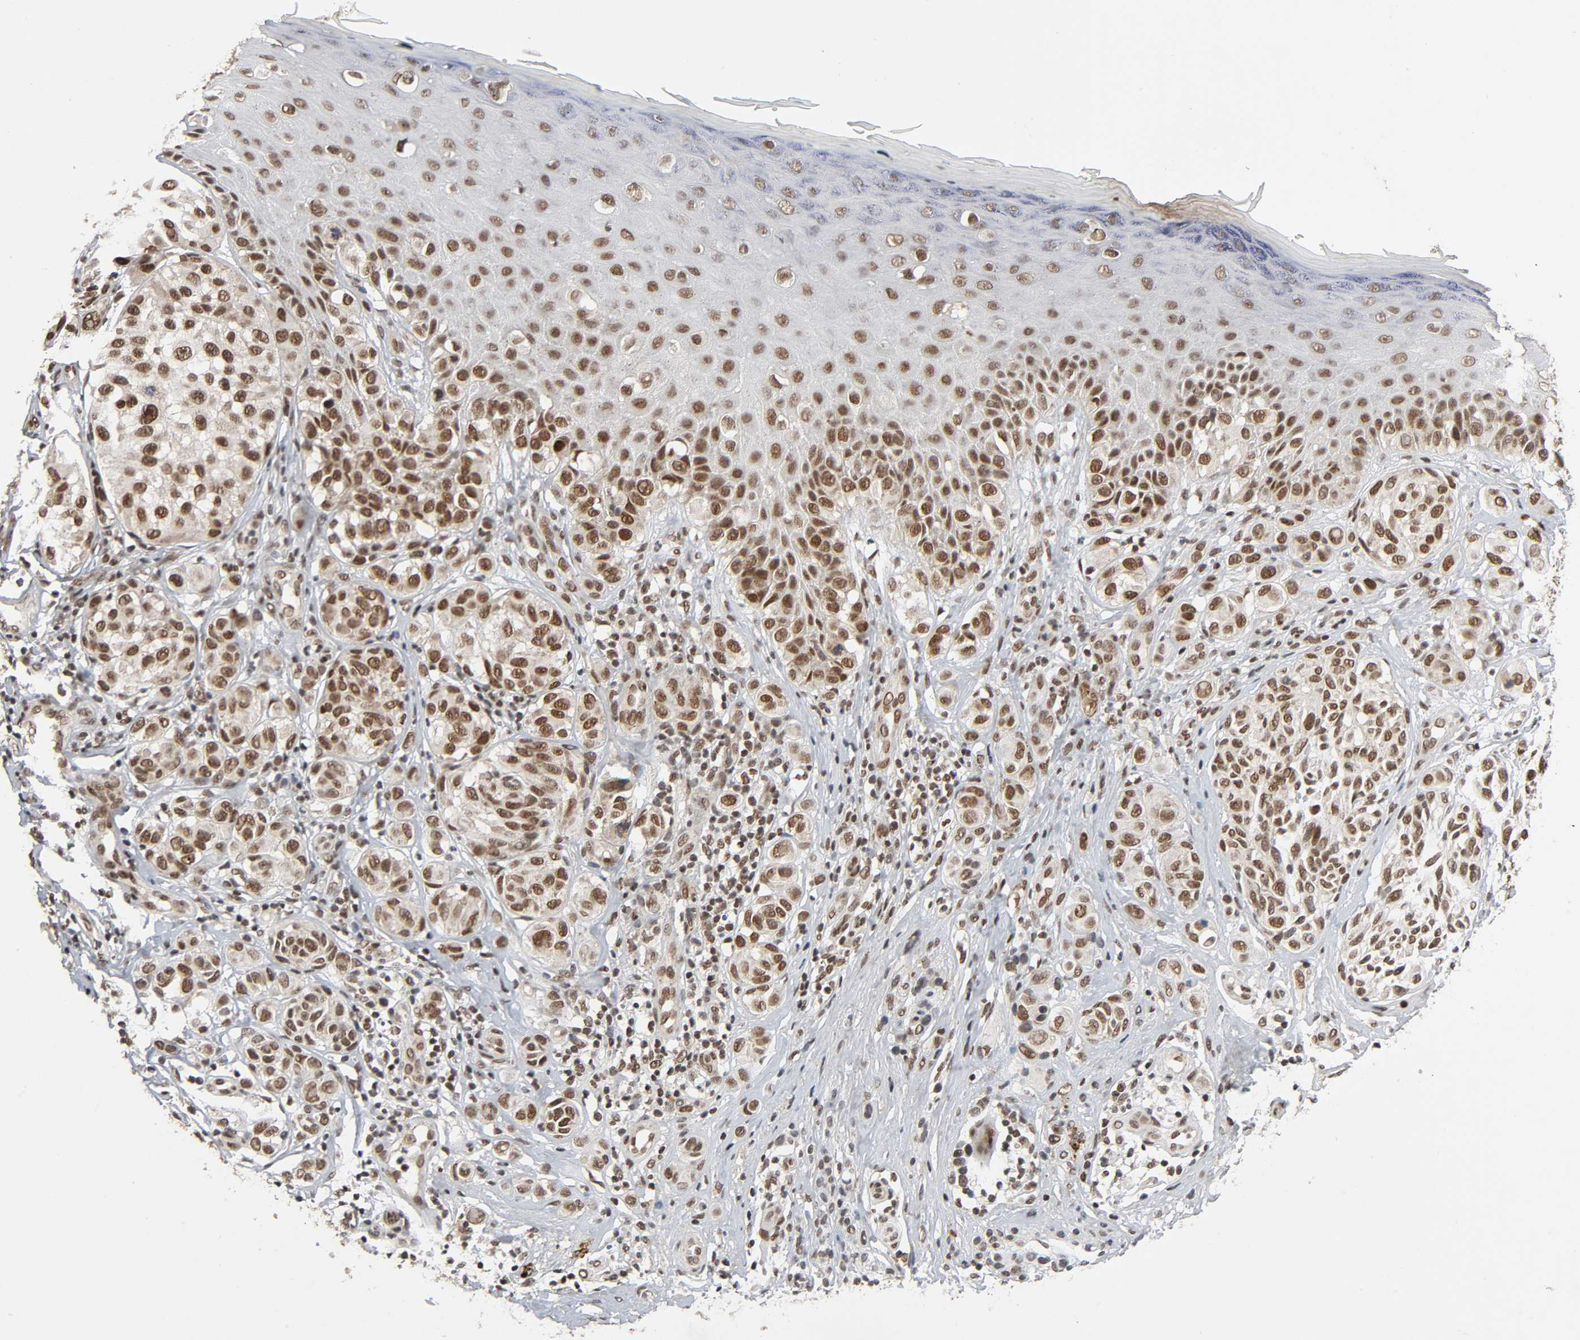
{"staining": {"intensity": "moderate", "quantity": ">75%", "location": "nuclear"}, "tissue": "melanoma", "cell_type": "Tumor cells", "image_type": "cancer", "snomed": [{"axis": "morphology", "description": "Malignant melanoma, NOS"}, {"axis": "topography", "description": "Skin"}], "caption": "Immunohistochemistry (IHC) staining of malignant melanoma, which reveals medium levels of moderate nuclear expression in about >75% of tumor cells indicating moderate nuclear protein expression. The staining was performed using DAB (brown) for protein detection and nuclei were counterstained in hematoxylin (blue).", "gene": "SMARCD1", "patient": {"sex": "male", "age": 57}}